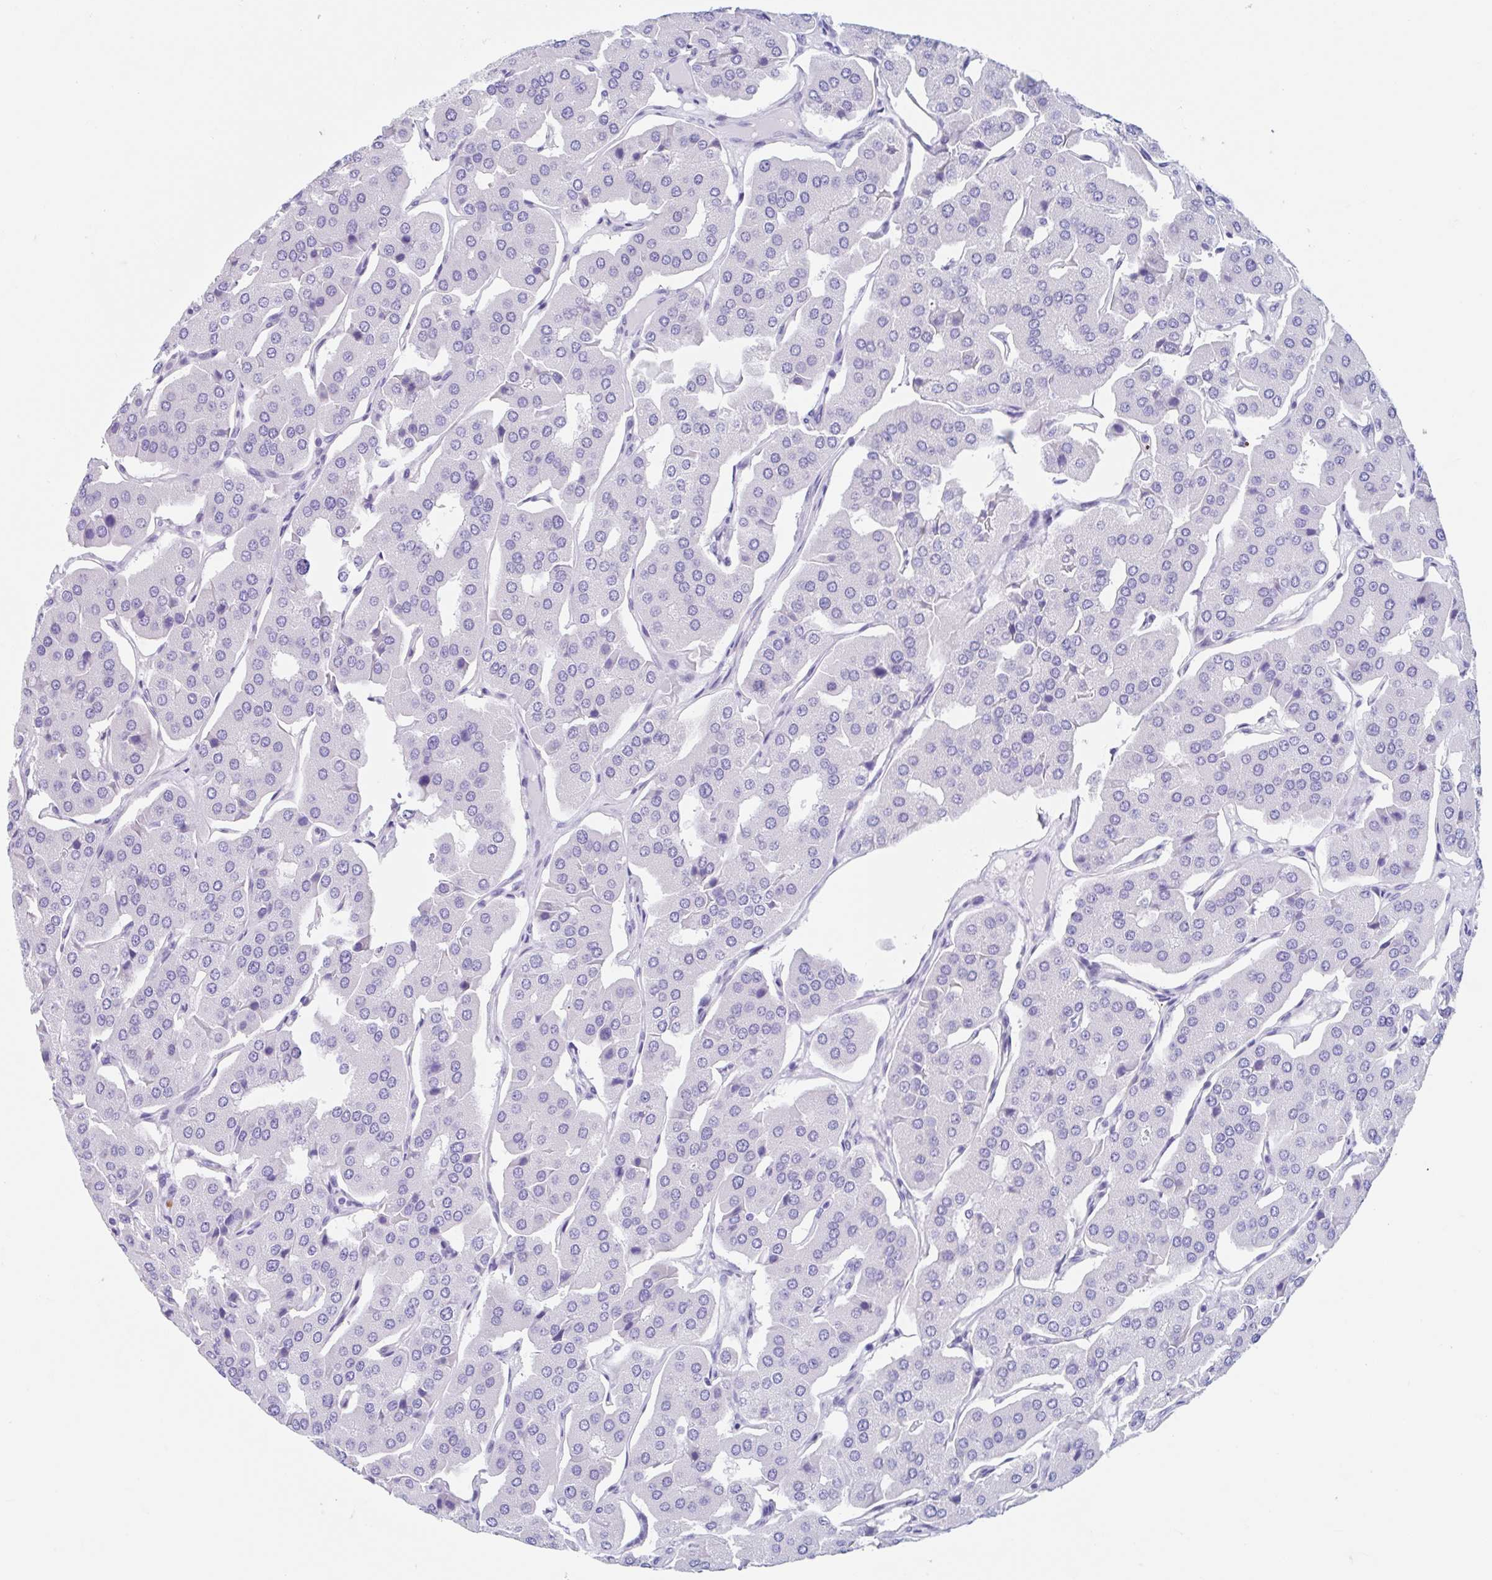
{"staining": {"intensity": "negative", "quantity": "none", "location": "none"}, "tissue": "parathyroid gland", "cell_type": "Glandular cells", "image_type": "normal", "snomed": [{"axis": "morphology", "description": "Normal tissue, NOS"}, {"axis": "morphology", "description": "Adenoma, NOS"}, {"axis": "topography", "description": "Parathyroid gland"}], "caption": "Photomicrograph shows no significant protein staining in glandular cells of unremarkable parathyroid gland. (IHC, brightfield microscopy, high magnification).", "gene": "CPTP", "patient": {"sex": "female", "age": 86}}